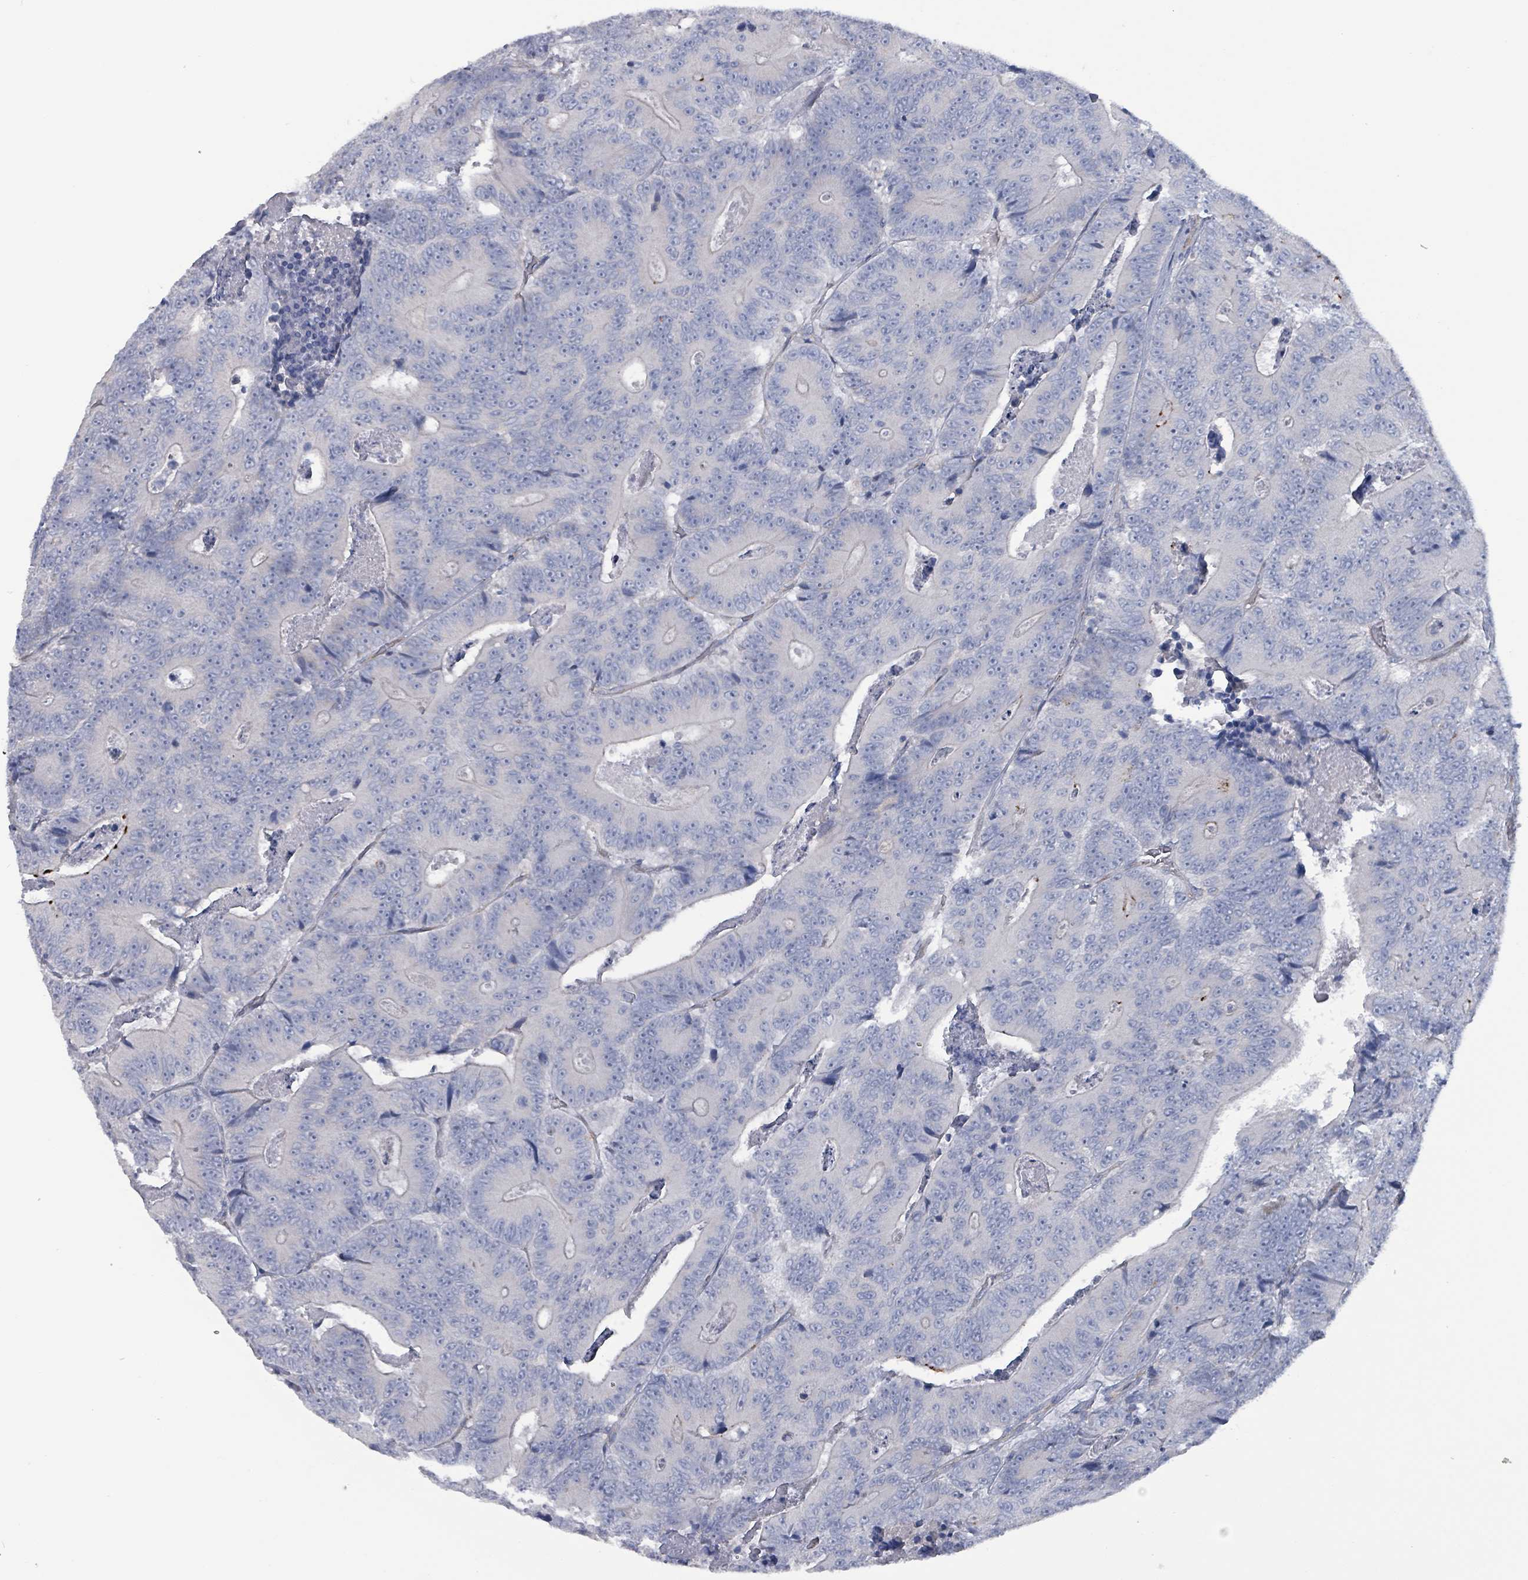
{"staining": {"intensity": "negative", "quantity": "none", "location": "none"}, "tissue": "colorectal cancer", "cell_type": "Tumor cells", "image_type": "cancer", "snomed": [{"axis": "morphology", "description": "Adenocarcinoma, NOS"}, {"axis": "topography", "description": "Colon"}], "caption": "Tumor cells are negative for protein expression in human adenocarcinoma (colorectal).", "gene": "TAAR5", "patient": {"sex": "male", "age": 83}}